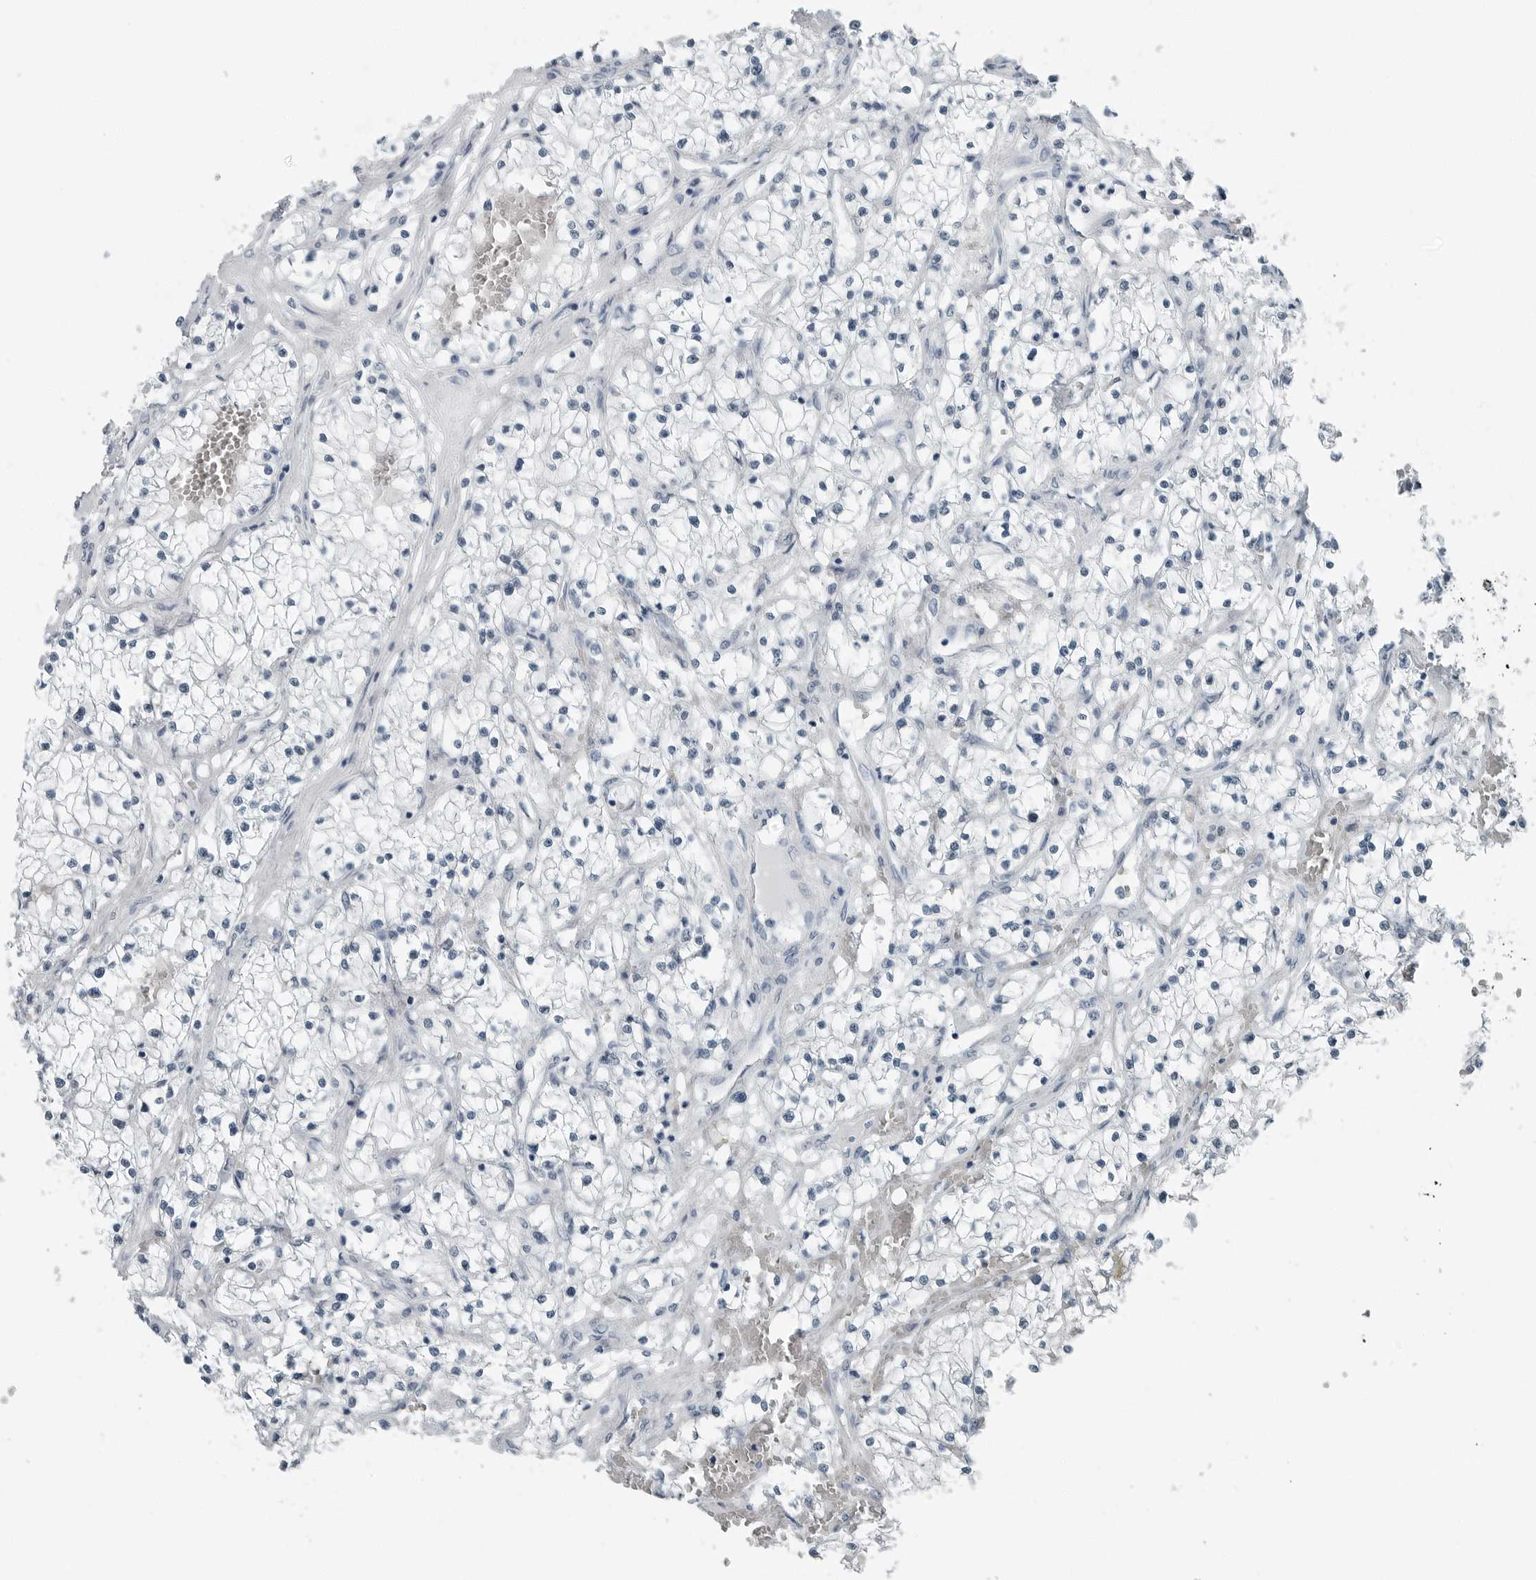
{"staining": {"intensity": "negative", "quantity": "none", "location": "none"}, "tissue": "renal cancer", "cell_type": "Tumor cells", "image_type": "cancer", "snomed": [{"axis": "morphology", "description": "Normal tissue, NOS"}, {"axis": "morphology", "description": "Adenocarcinoma, NOS"}, {"axis": "topography", "description": "Kidney"}], "caption": "IHC image of neoplastic tissue: adenocarcinoma (renal) stained with DAB reveals no significant protein expression in tumor cells.", "gene": "ZPBP2", "patient": {"sex": "male", "age": 68}}